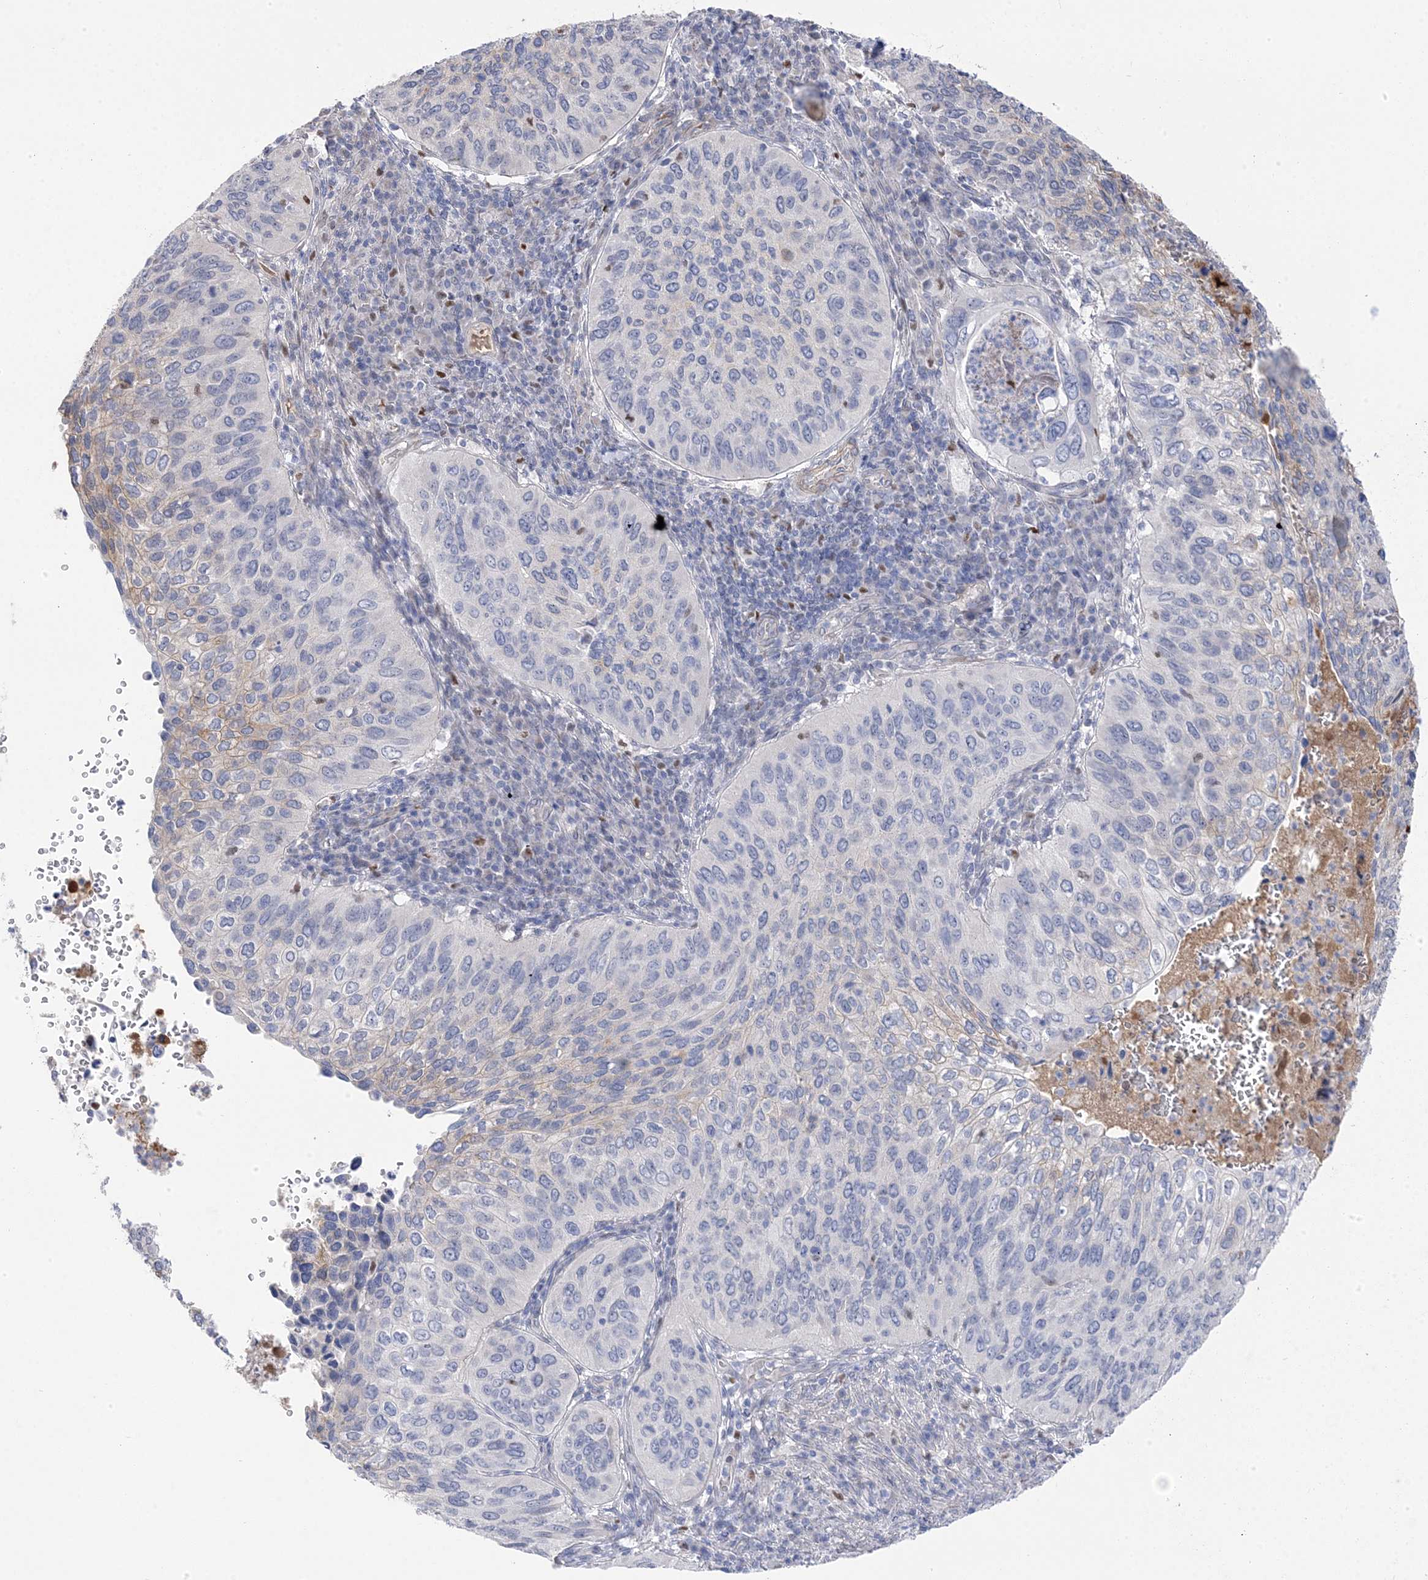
{"staining": {"intensity": "negative", "quantity": "none", "location": "none"}, "tissue": "cervical cancer", "cell_type": "Tumor cells", "image_type": "cancer", "snomed": [{"axis": "morphology", "description": "Squamous cell carcinoma, NOS"}, {"axis": "topography", "description": "Cervix"}], "caption": "Tumor cells show no significant staining in squamous cell carcinoma (cervical).", "gene": "GTPBP6", "patient": {"sex": "female", "age": 38}}